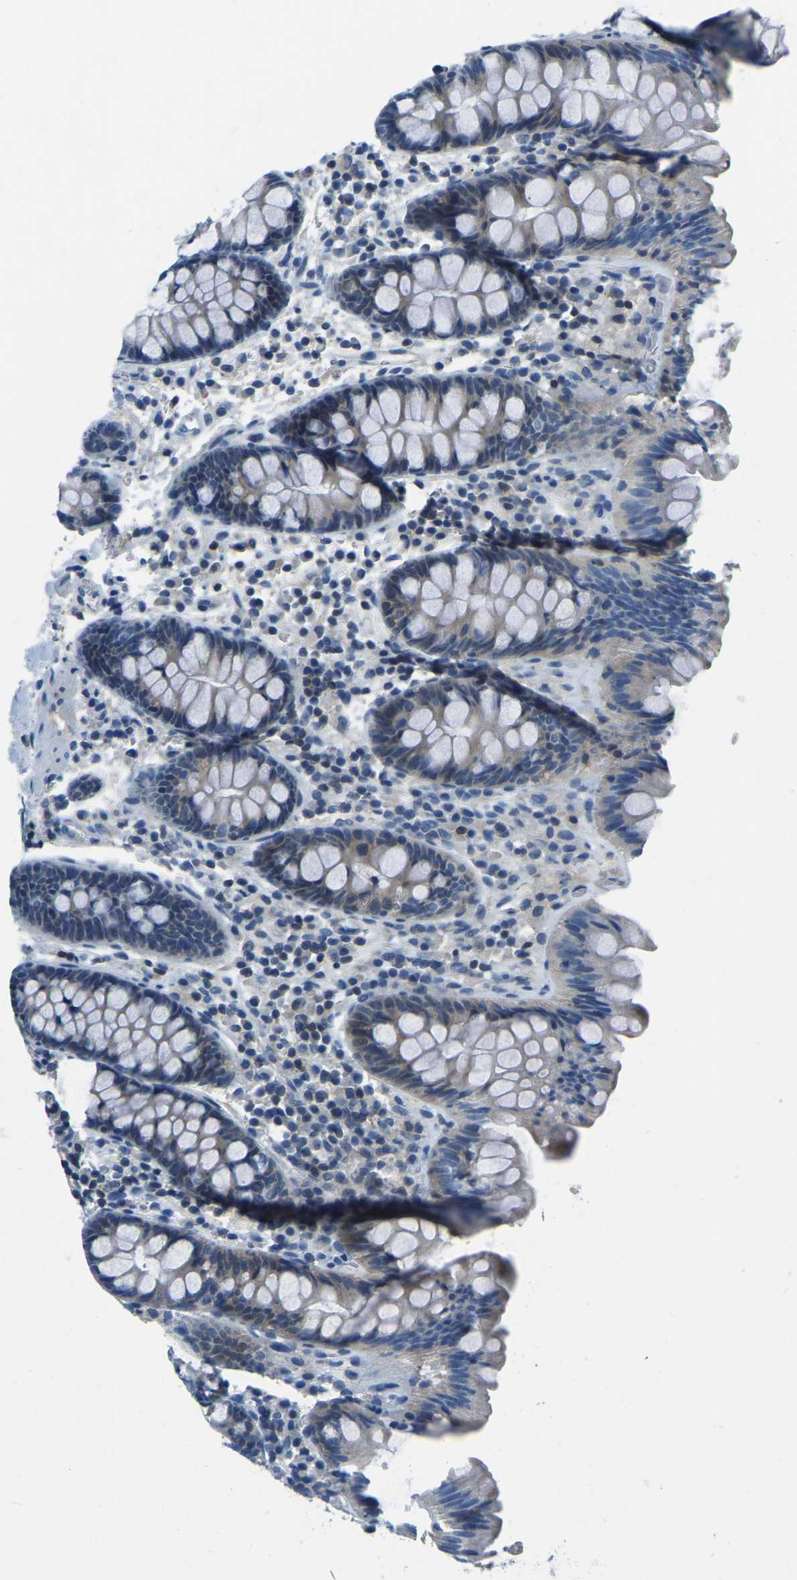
{"staining": {"intensity": "negative", "quantity": "none", "location": "none"}, "tissue": "colon", "cell_type": "Endothelial cells", "image_type": "normal", "snomed": [{"axis": "morphology", "description": "Normal tissue, NOS"}, {"axis": "topography", "description": "Colon"}], "caption": "Endothelial cells are negative for protein expression in normal human colon. Brightfield microscopy of immunohistochemistry (IHC) stained with DAB (3,3'-diaminobenzidine) (brown) and hematoxylin (blue), captured at high magnification.", "gene": "XIRP1", "patient": {"sex": "female", "age": 80}}